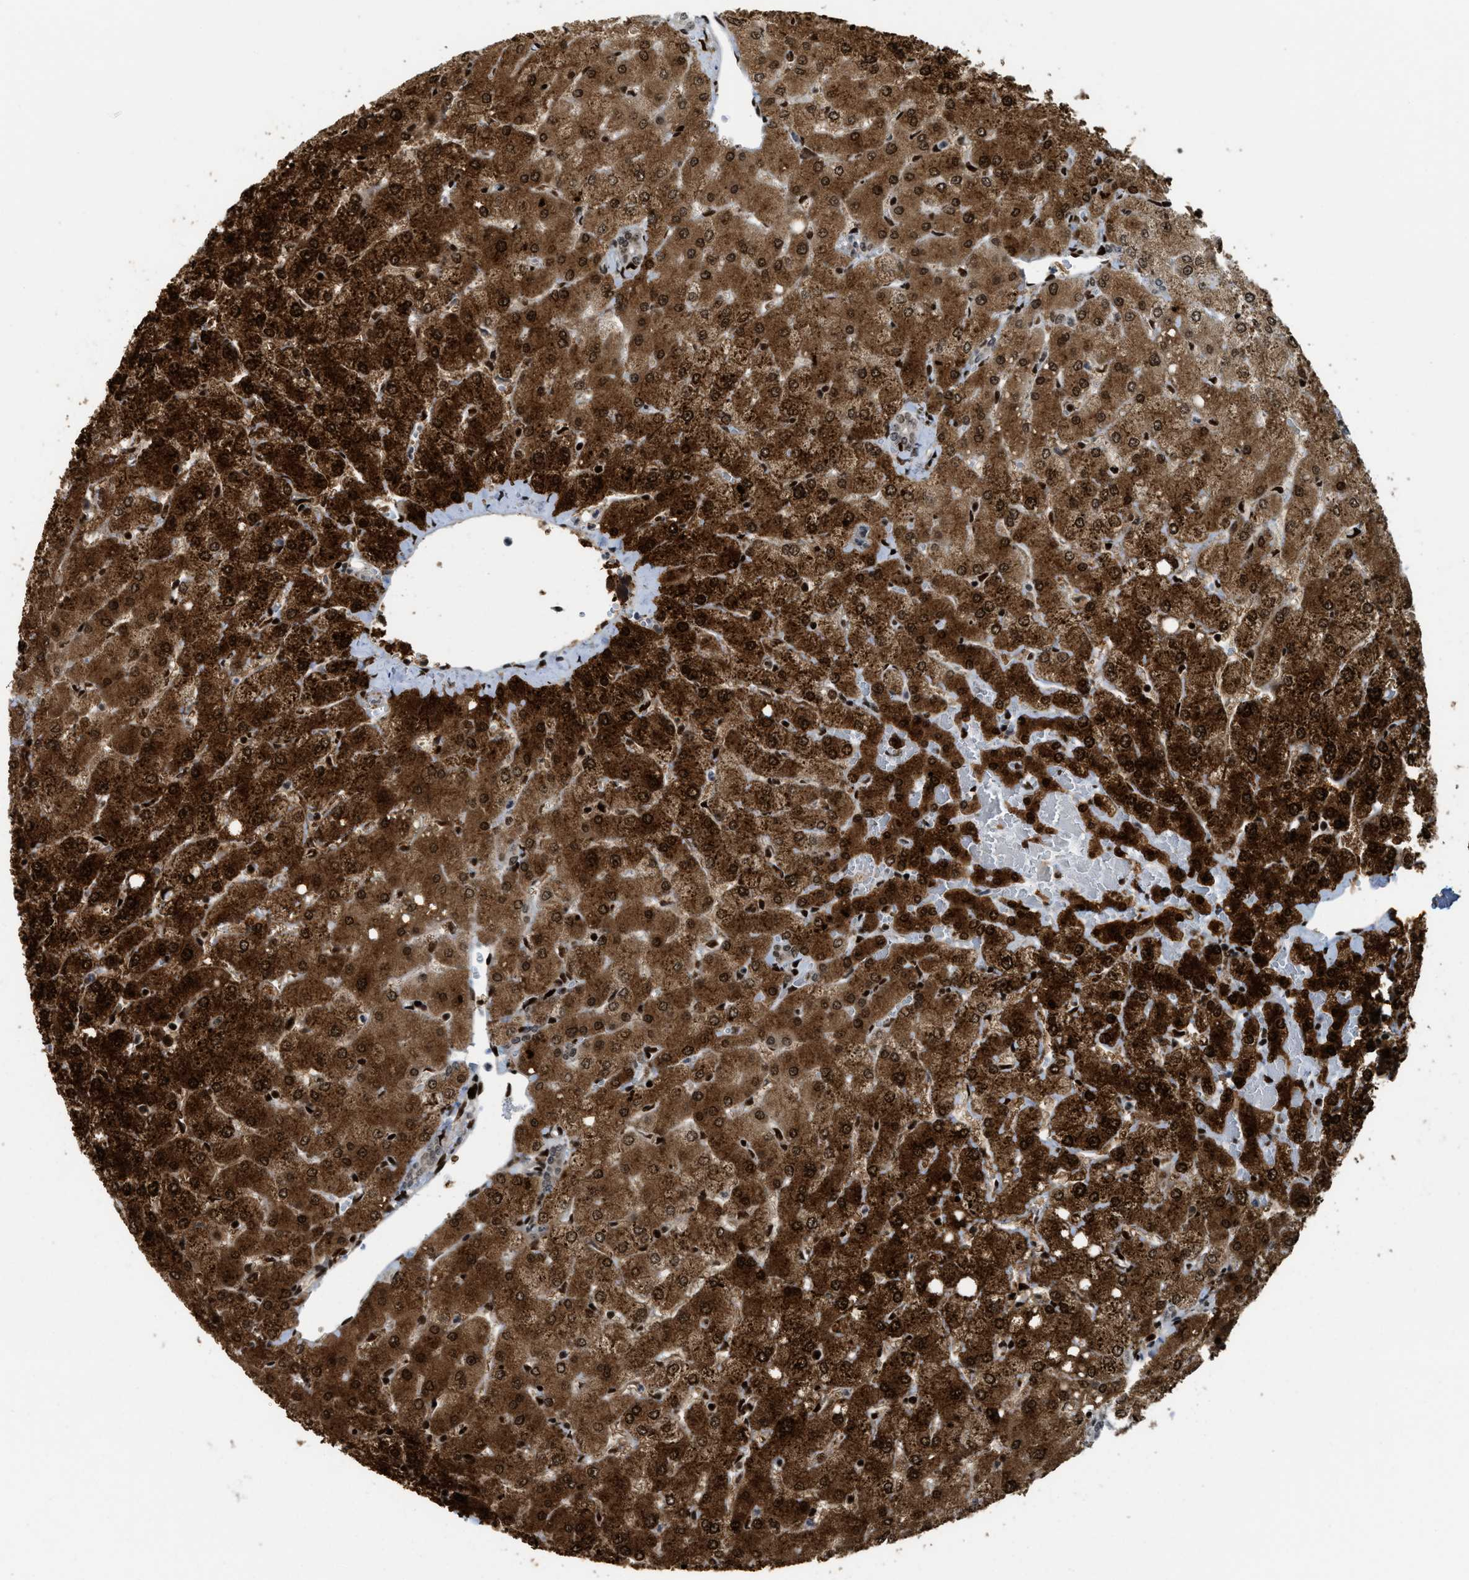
{"staining": {"intensity": "weak", "quantity": ">75%", "location": "nuclear"}, "tissue": "liver", "cell_type": "Cholangiocytes", "image_type": "normal", "snomed": [{"axis": "morphology", "description": "Normal tissue, NOS"}, {"axis": "topography", "description": "Liver"}], "caption": "IHC (DAB (3,3'-diaminobenzidine)) staining of benign human liver demonstrates weak nuclear protein positivity in approximately >75% of cholangiocytes. Using DAB (brown) and hematoxylin (blue) stains, captured at high magnification using brightfield microscopy.", "gene": "RFX5", "patient": {"sex": "female", "age": 54}}